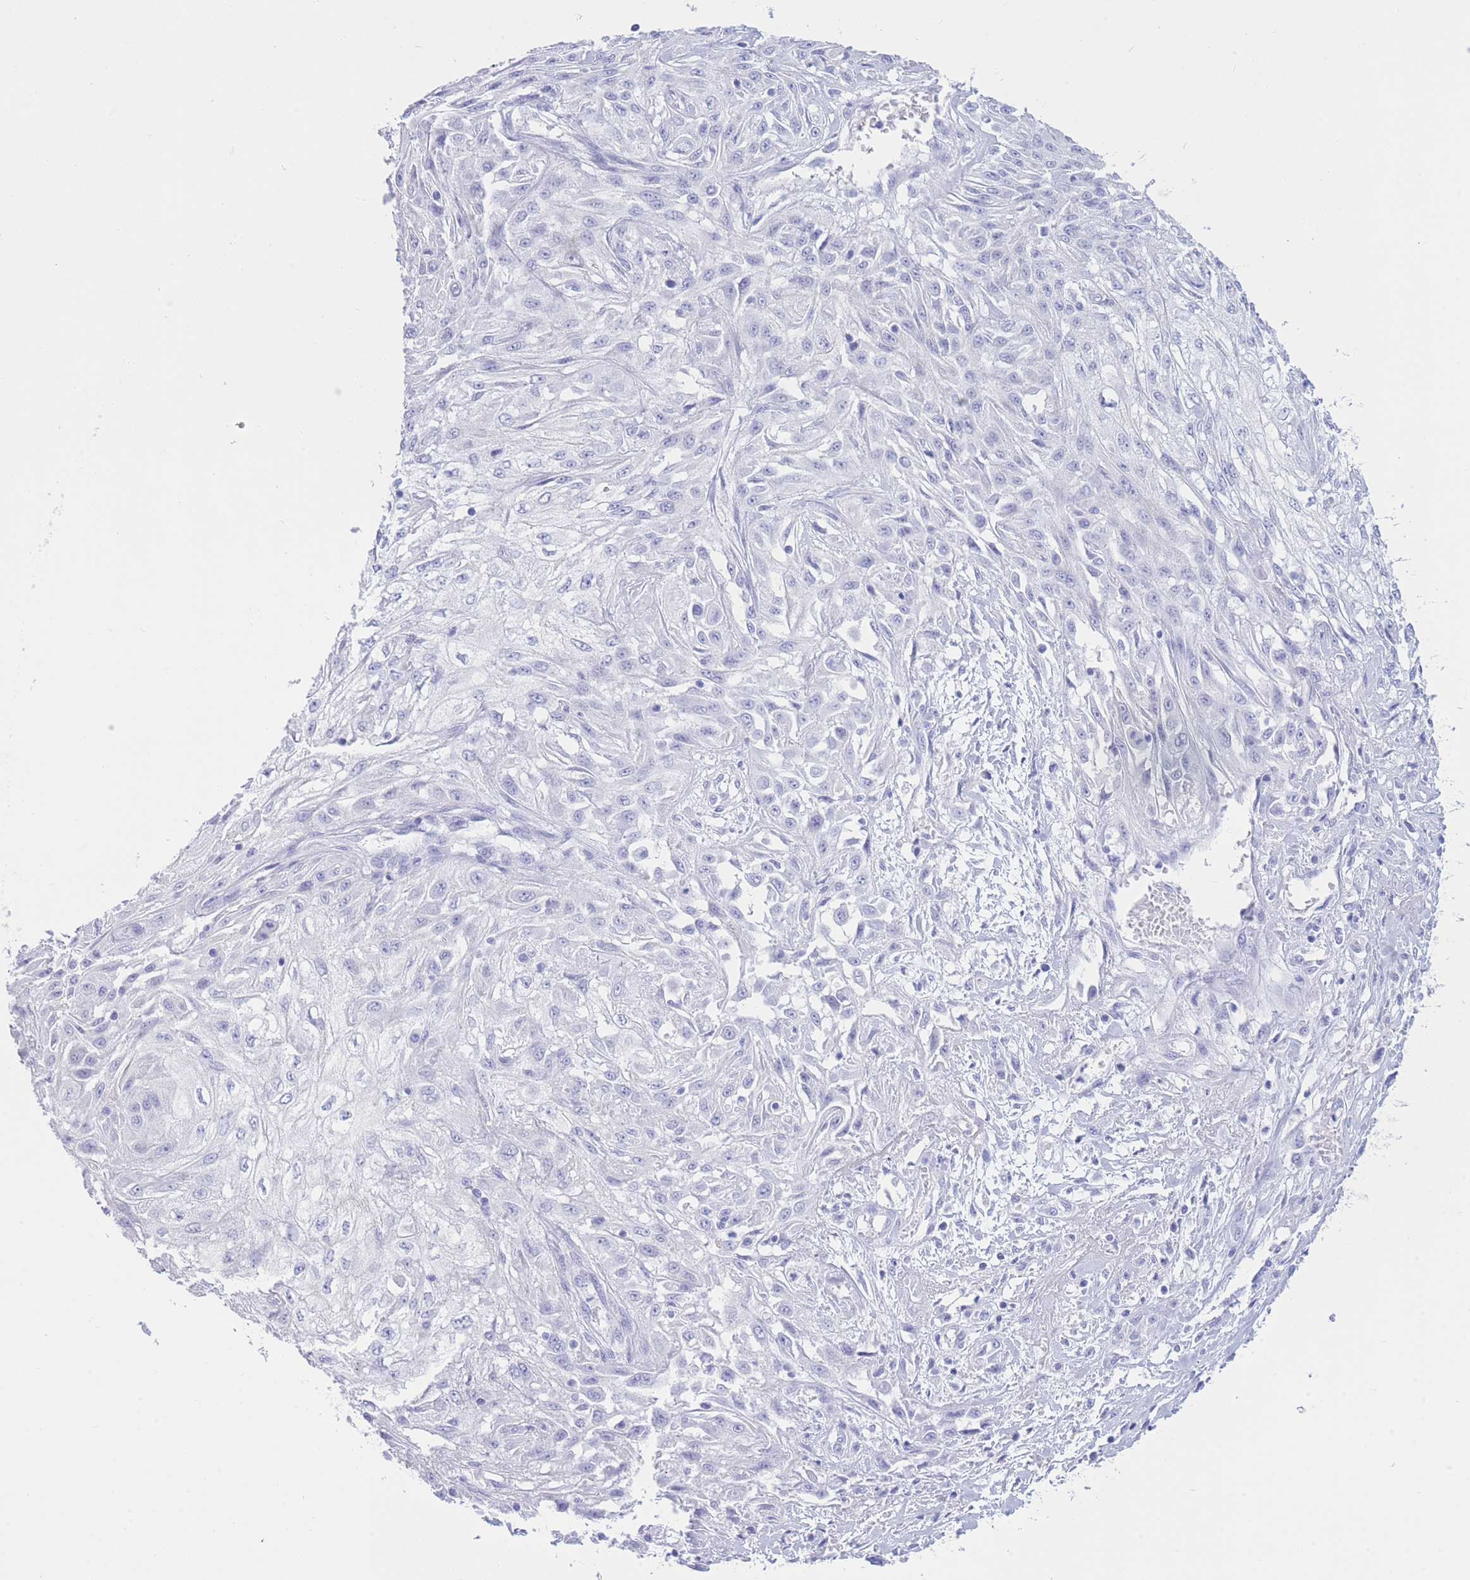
{"staining": {"intensity": "negative", "quantity": "none", "location": "none"}, "tissue": "skin cancer", "cell_type": "Tumor cells", "image_type": "cancer", "snomed": [{"axis": "morphology", "description": "Squamous cell carcinoma, NOS"}, {"axis": "morphology", "description": "Squamous cell carcinoma, metastatic, NOS"}, {"axis": "topography", "description": "Skin"}, {"axis": "topography", "description": "Lymph node"}], "caption": "Immunohistochemistry (IHC) micrograph of neoplastic tissue: human squamous cell carcinoma (skin) stained with DAB shows no significant protein staining in tumor cells.", "gene": "VWA8", "patient": {"sex": "male", "age": 75}}